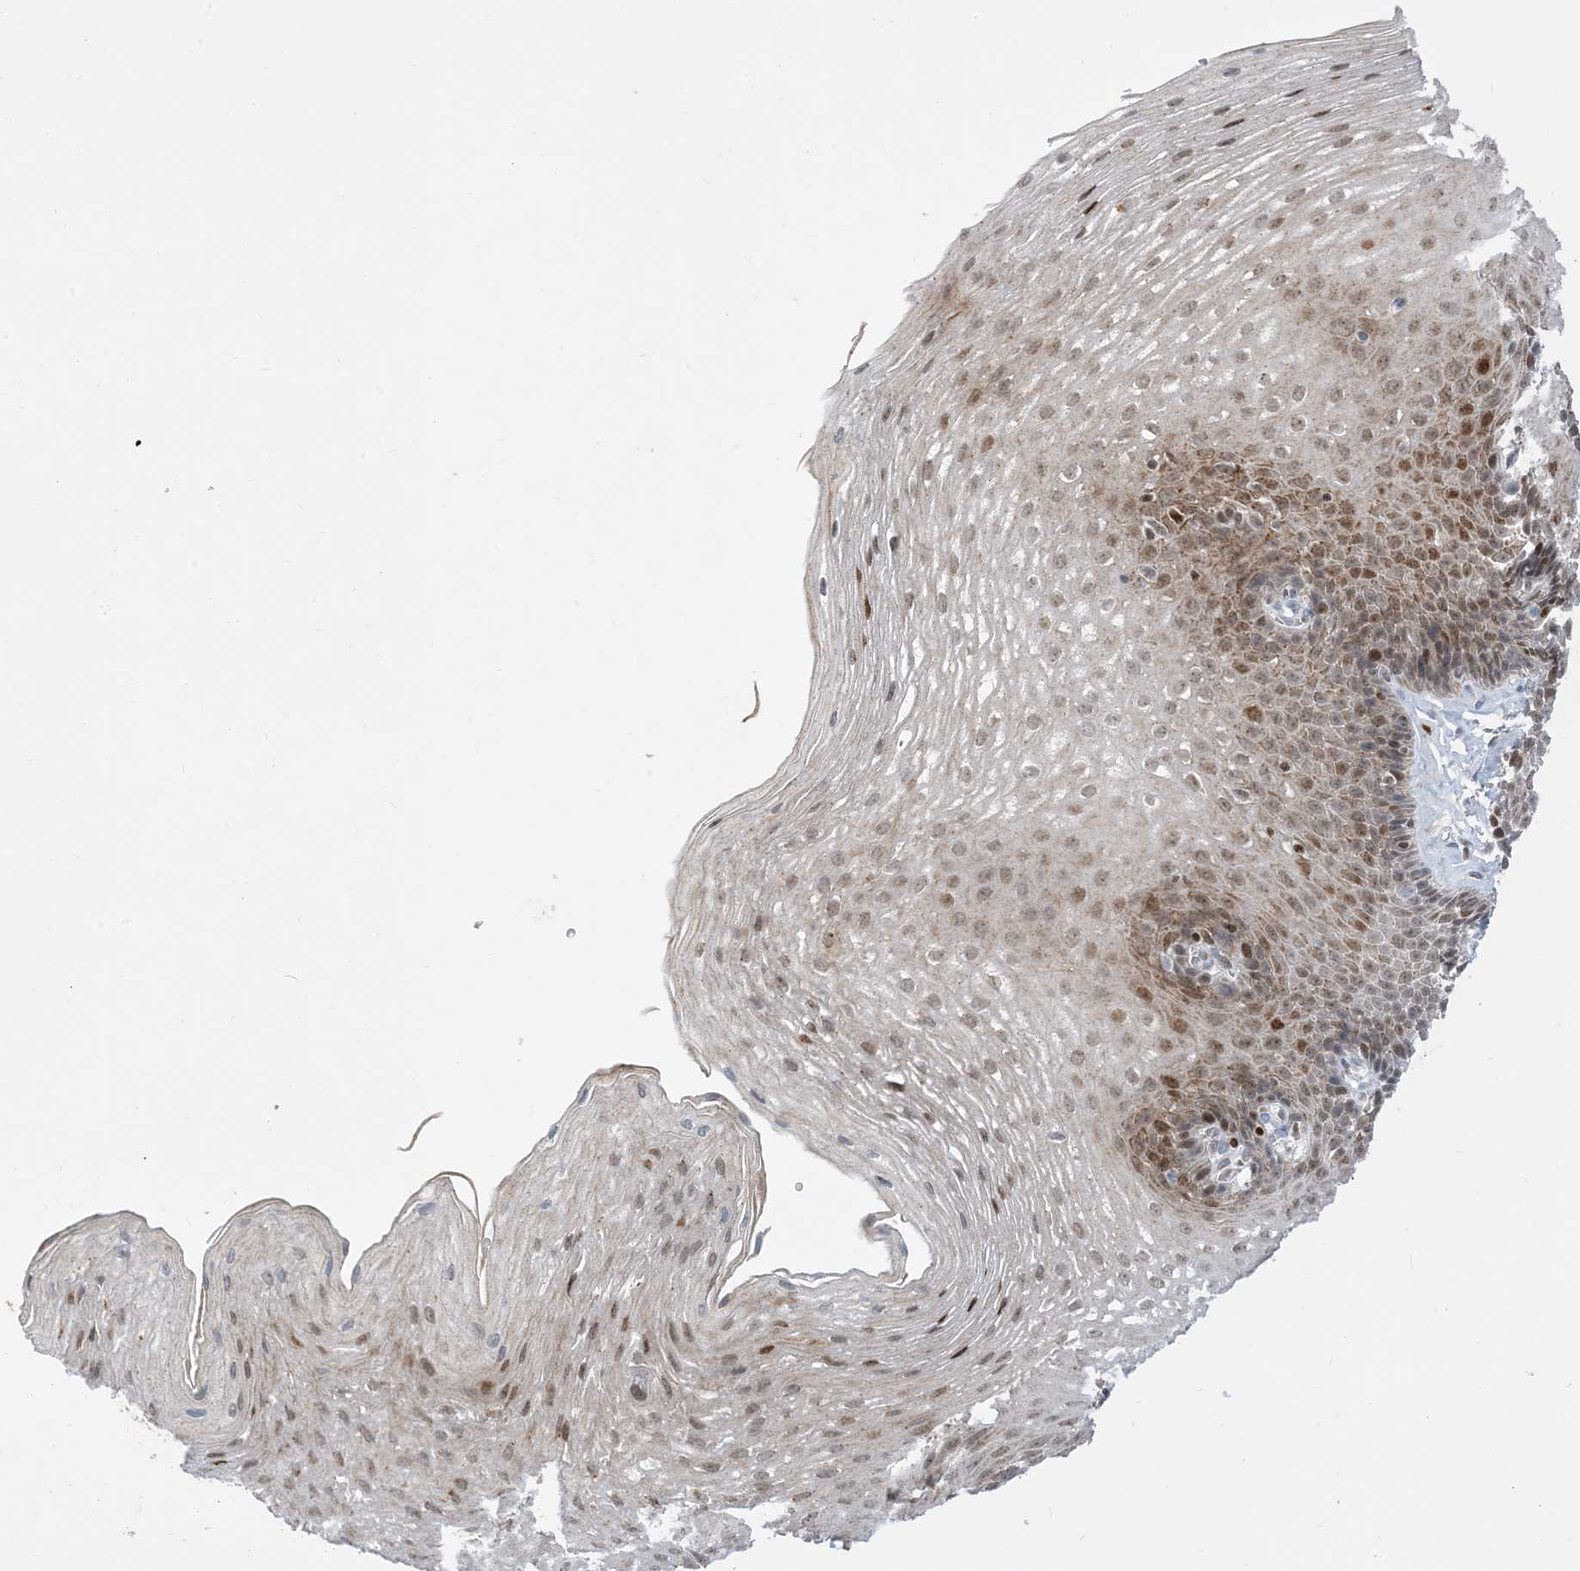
{"staining": {"intensity": "moderate", "quantity": ">75%", "location": "nuclear"}, "tissue": "esophagus", "cell_type": "Squamous epithelial cells", "image_type": "normal", "snomed": [{"axis": "morphology", "description": "Normal tissue, NOS"}, {"axis": "topography", "description": "Esophagus"}], "caption": "The immunohistochemical stain shows moderate nuclear expression in squamous epithelial cells of benign esophagus. The protein is stained brown, and the nuclei are stained in blue (DAB IHC with brightfield microscopy, high magnification).", "gene": "SLC25A53", "patient": {"sex": "female", "age": 66}}